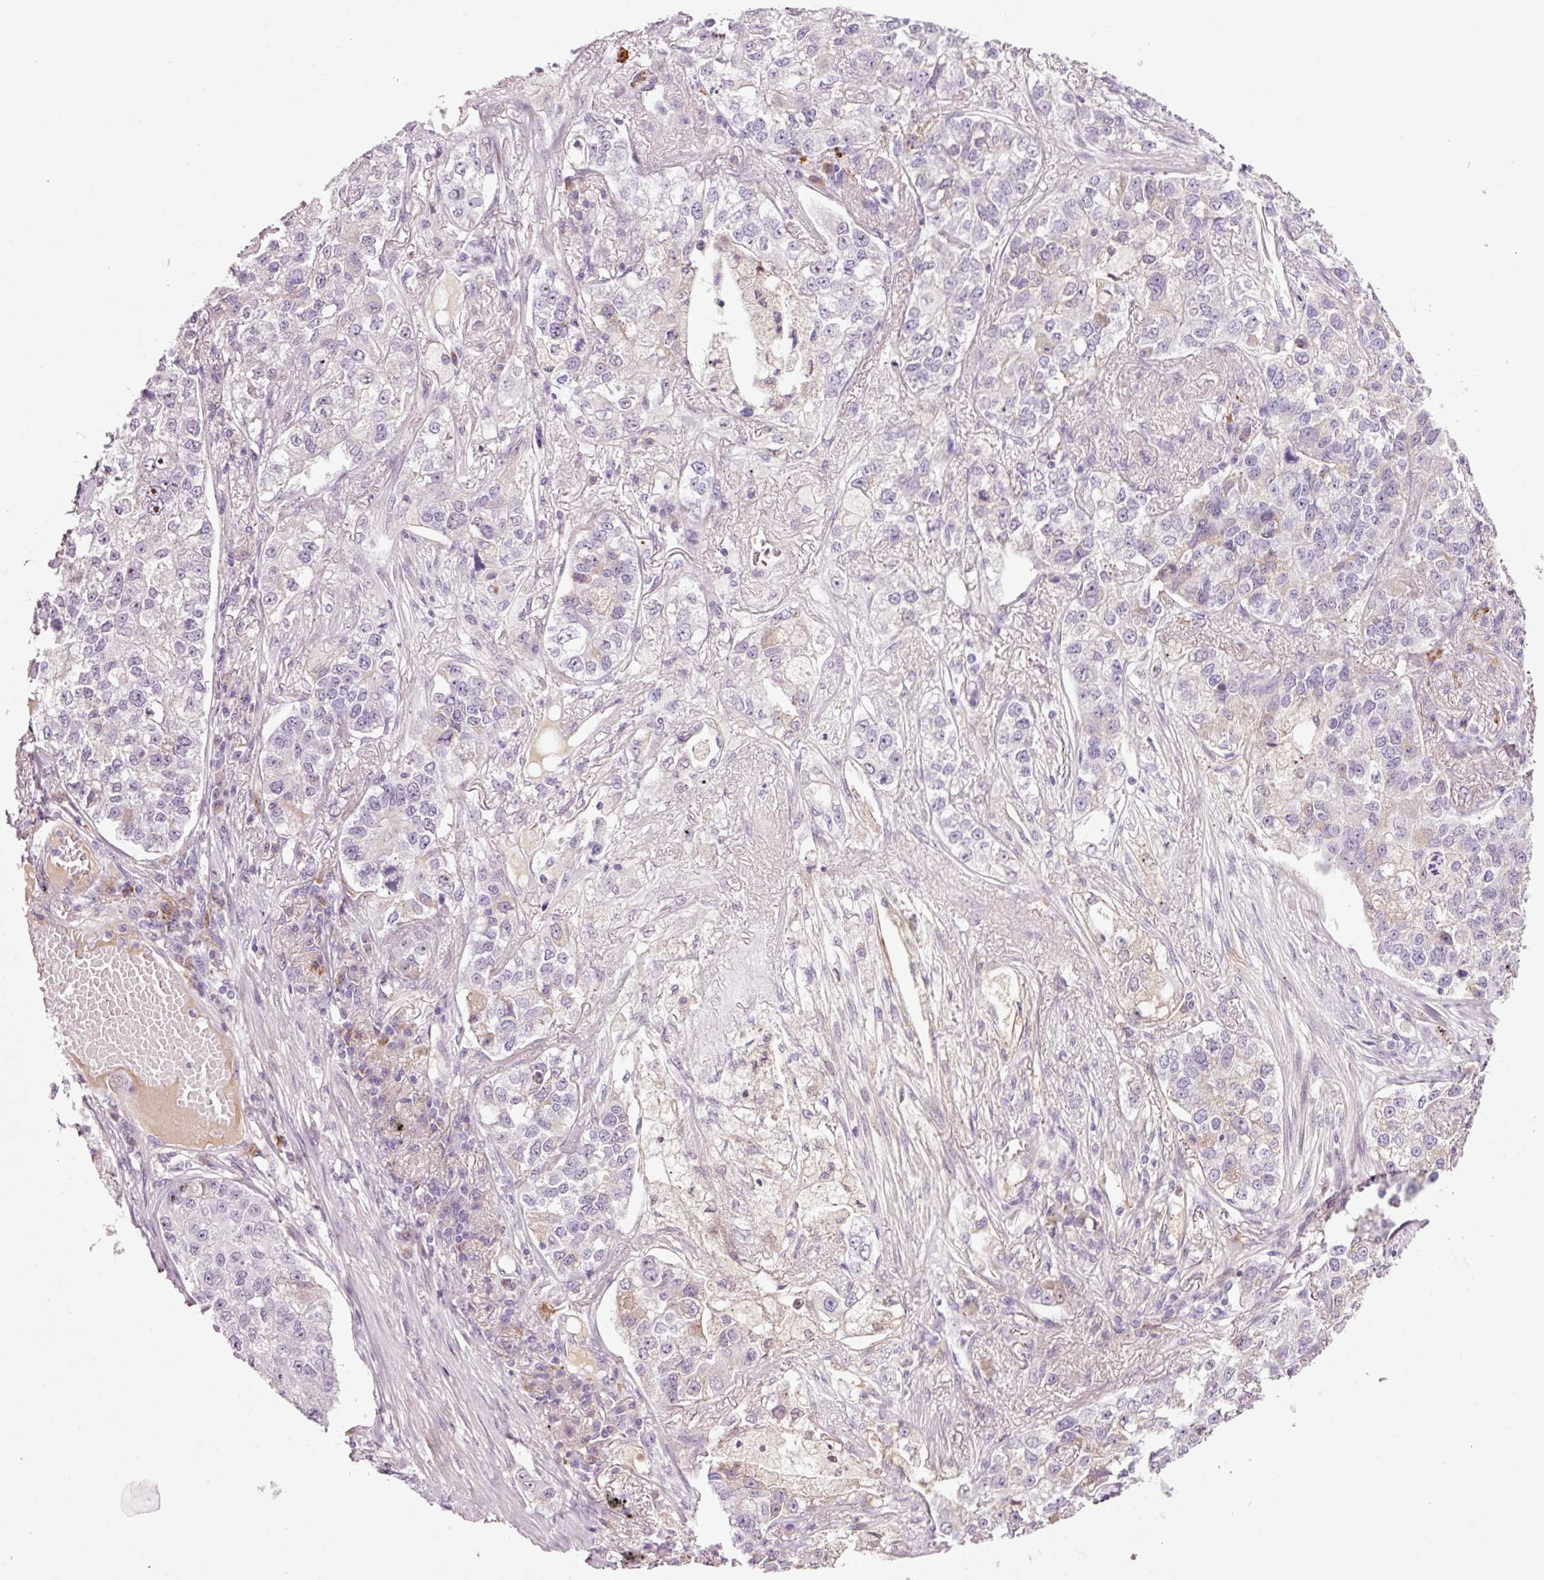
{"staining": {"intensity": "negative", "quantity": "none", "location": "none"}, "tissue": "lung cancer", "cell_type": "Tumor cells", "image_type": "cancer", "snomed": [{"axis": "morphology", "description": "Adenocarcinoma, NOS"}, {"axis": "topography", "description": "Lung"}], "caption": "Immunohistochemical staining of human adenocarcinoma (lung) demonstrates no significant positivity in tumor cells.", "gene": "KLF1", "patient": {"sex": "male", "age": 49}}